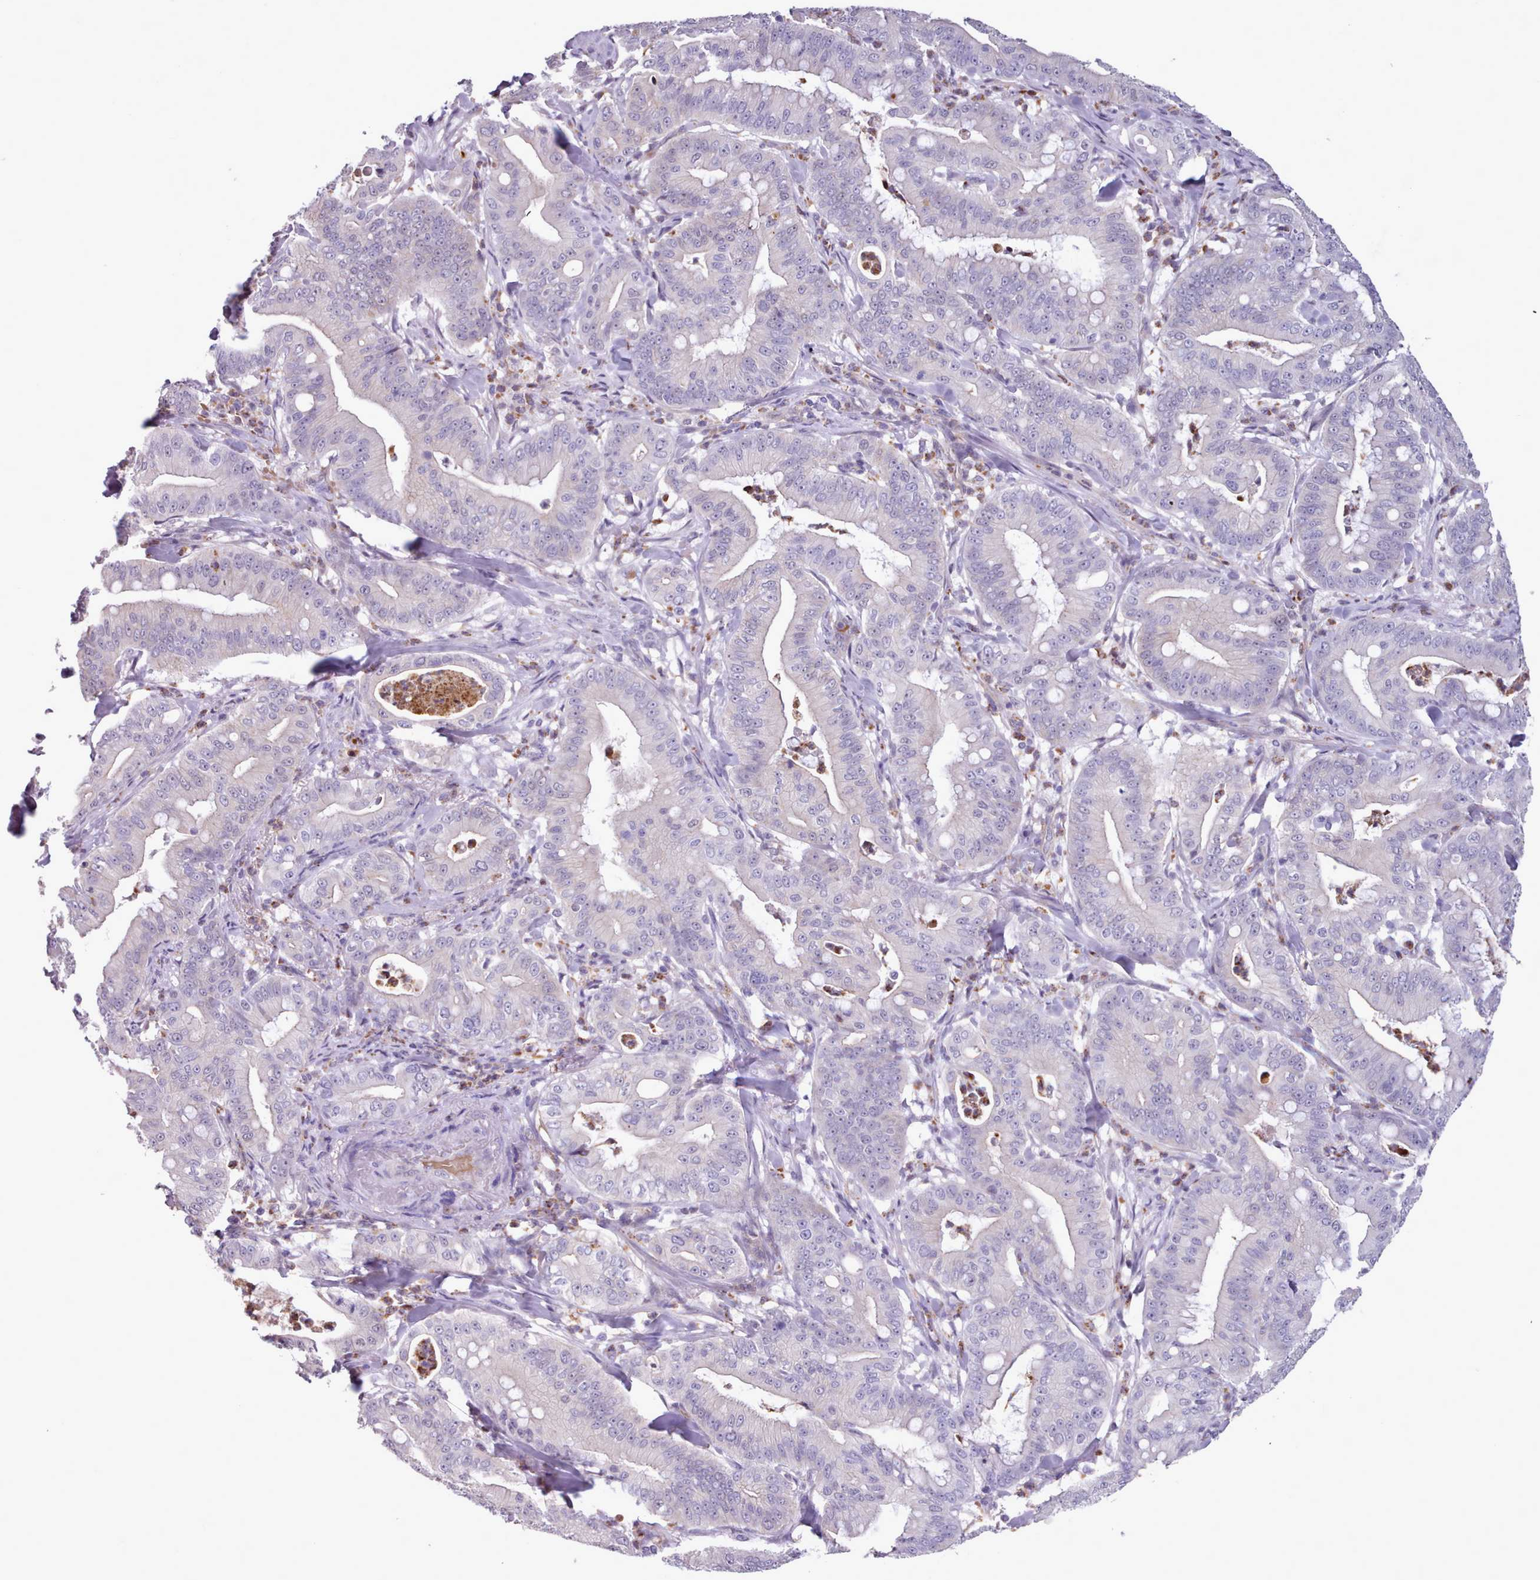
{"staining": {"intensity": "negative", "quantity": "none", "location": "none"}, "tissue": "pancreatic cancer", "cell_type": "Tumor cells", "image_type": "cancer", "snomed": [{"axis": "morphology", "description": "Adenocarcinoma, NOS"}, {"axis": "topography", "description": "Pancreas"}], "caption": "The immunohistochemistry histopathology image has no significant positivity in tumor cells of pancreatic adenocarcinoma tissue.", "gene": "KCTD16", "patient": {"sex": "male", "age": 71}}